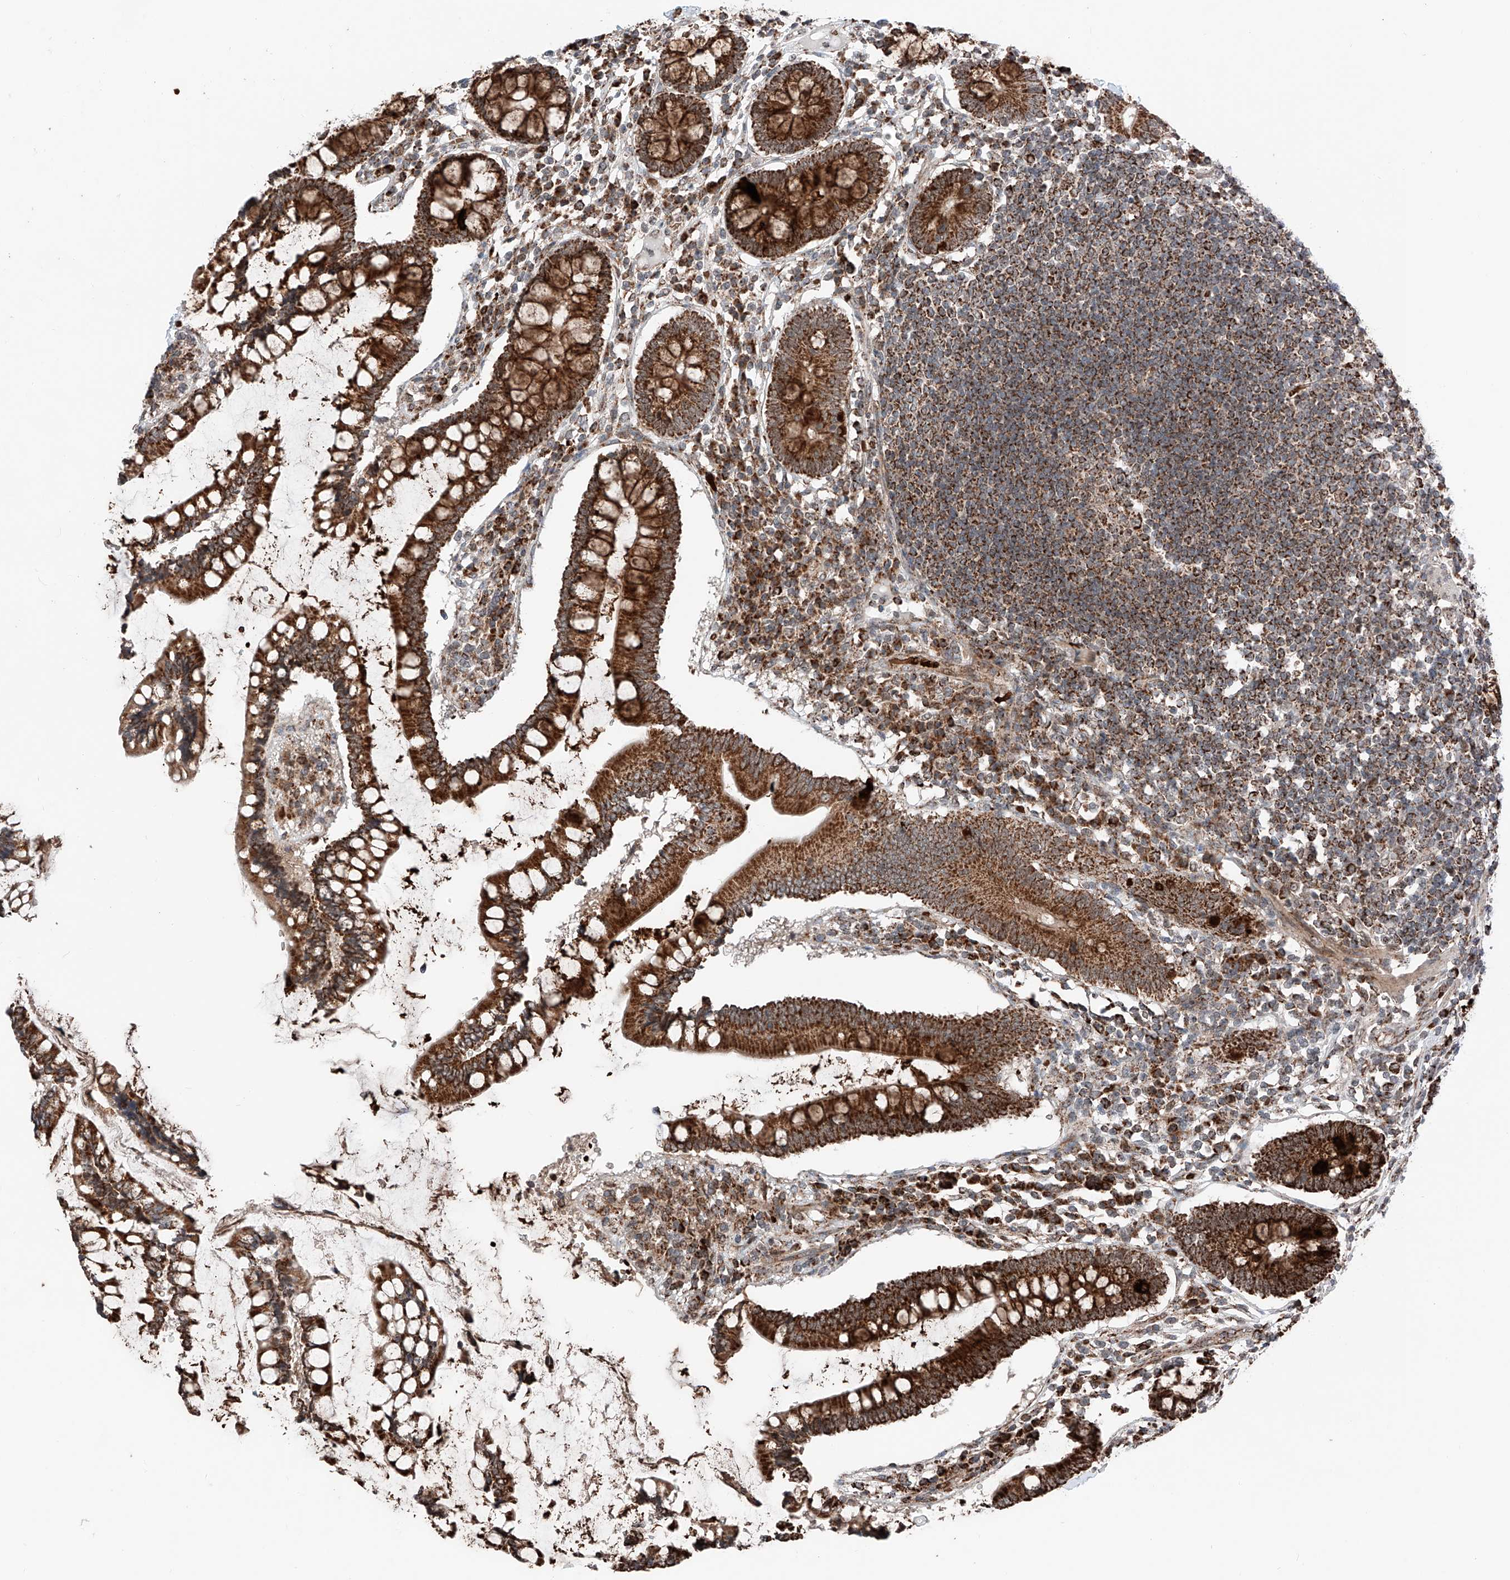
{"staining": {"intensity": "moderate", "quantity": "25%-75%", "location": "cytoplasmic/membranous"}, "tissue": "colon", "cell_type": "Endothelial cells", "image_type": "normal", "snomed": [{"axis": "morphology", "description": "Normal tissue, NOS"}, {"axis": "topography", "description": "Colon"}], "caption": "Unremarkable colon displays moderate cytoplasmic/membranous positivity in about 25%-75% of endothelial cells, visualized by immunohistochemistry. The staining is performed using DAB brown chromogen to label protein expression. The nuclei are counter-stained blue using hematoxylin.", "gene": "ZSCAN29", "patient": {"sex": "female", "age": 79}}